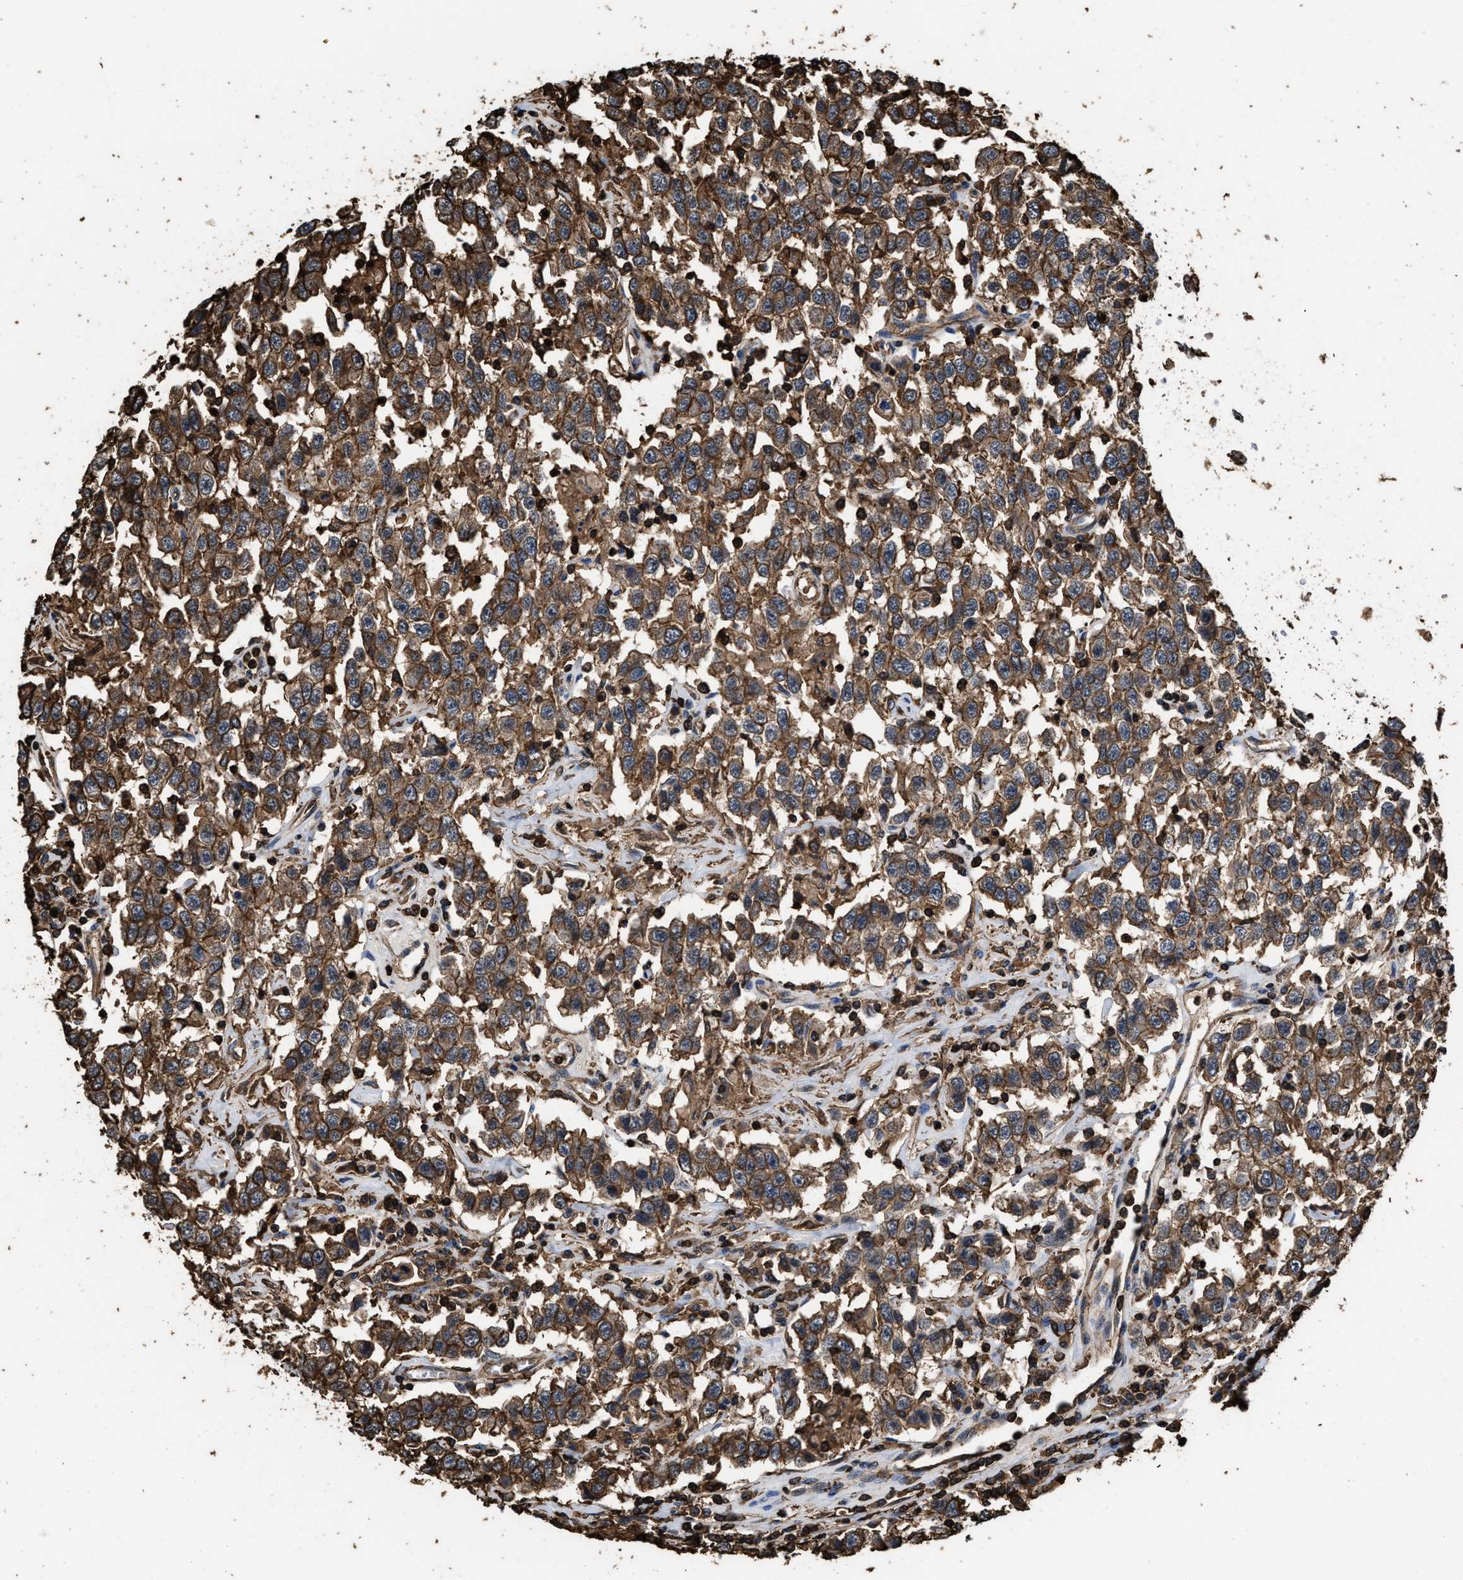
{"staining": {"intensity": "strong", "quantity": ">75%", "location": "cytoplasmic/membranous"}, "tissue": "testis cancer", "cell_type": "Tumor cells", "image_type": "cancer", "snomed": [{"axis": "morphology", "description": "Seminoma, NOS"}, {"axis": "topography", "description": "Testis"}], "caption": "Immunohistochemistry of human testis cancer (seminoma) demonstrates high levels of strong cytoplasmic/membranous positivity in about >75% of tumor cells.", "gene": "KBTBD2", "patient": {"sex": "male", "age": 41}}